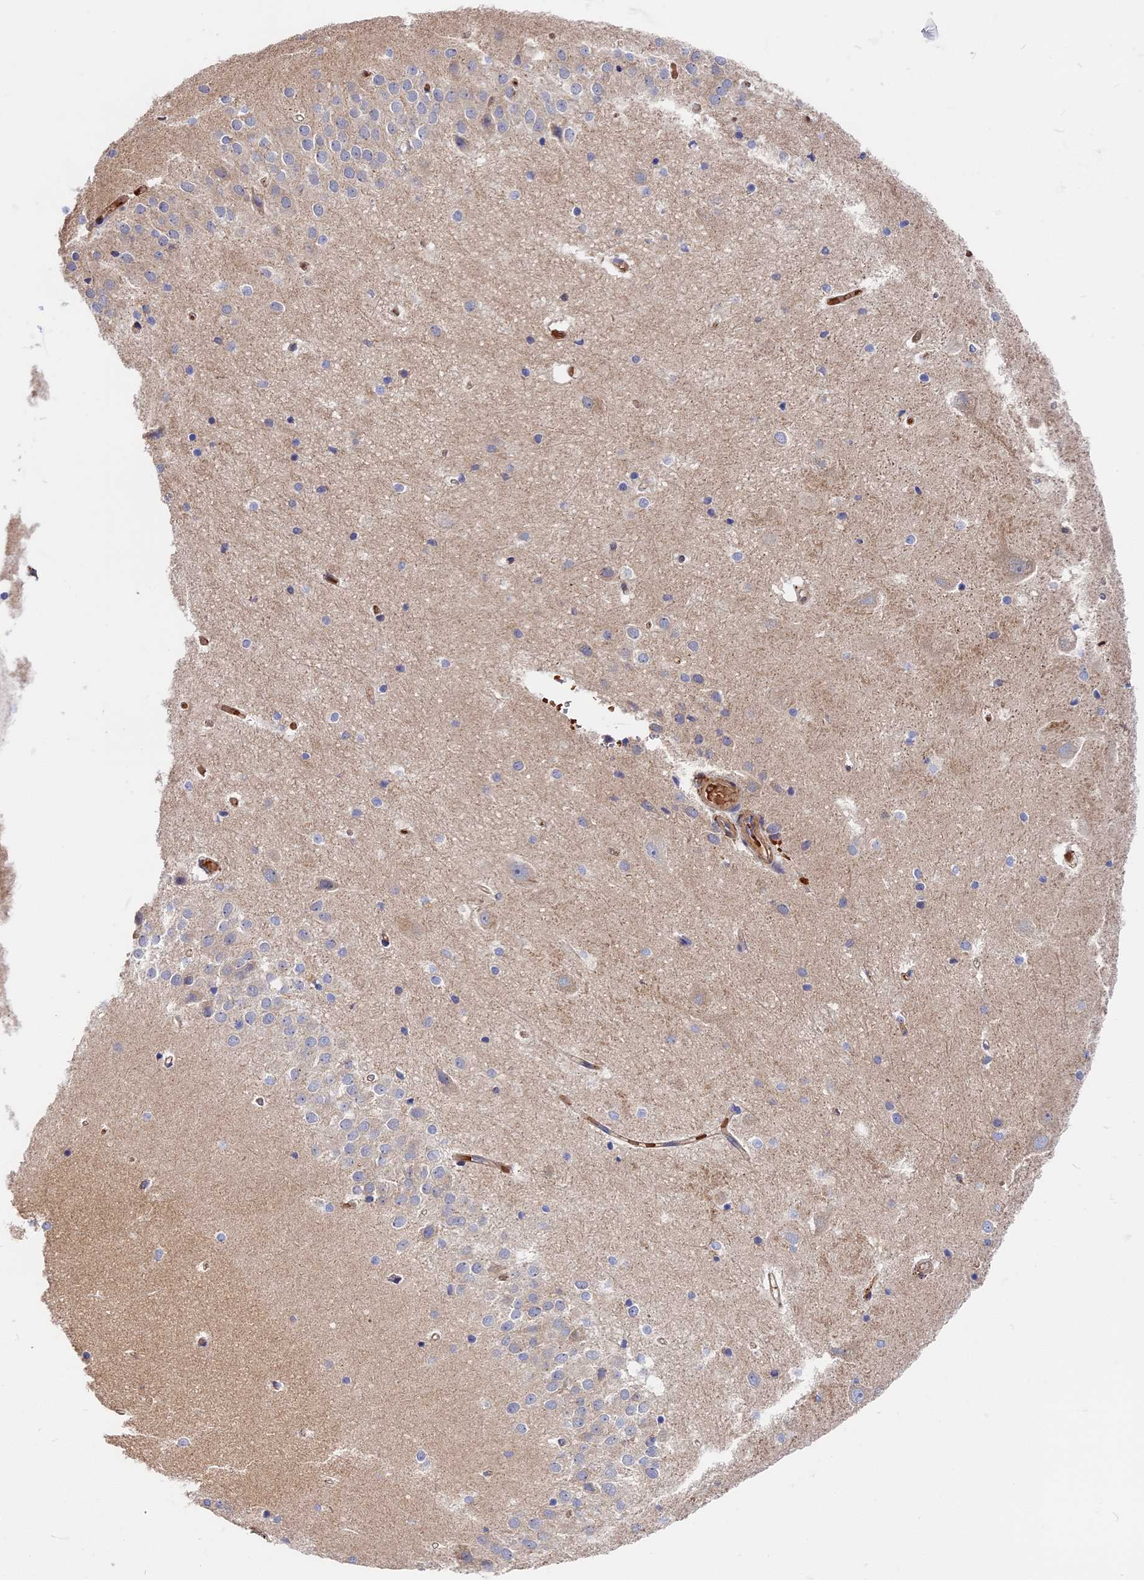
{"staining": {"intensity": "negative", "quantity": "none", "location": "none"}, "tissue": "hippocampus", "cell_type": "Glial cells", "image_type": "normal", "snomed": [{"axis": "morphology", "description": "Normal tissue, NOS"}, {"axis": "topography", "description": "Hippocampus"}], "caption": "IHC micrograph of benign hippocampus: hippocampus stained with DAB (3,3'-diaminobenzidine) exhibits no significant protein staining in glial cells. The staining was performed using DAB (3,3'-diaminobenzidine) to visualize the protein expression in brown, while the nuclei were stained in blue with hematoxylin (Magnification: 20x).", "gene": "MISP3", "patient": {"sex": "female", "age": 52}}